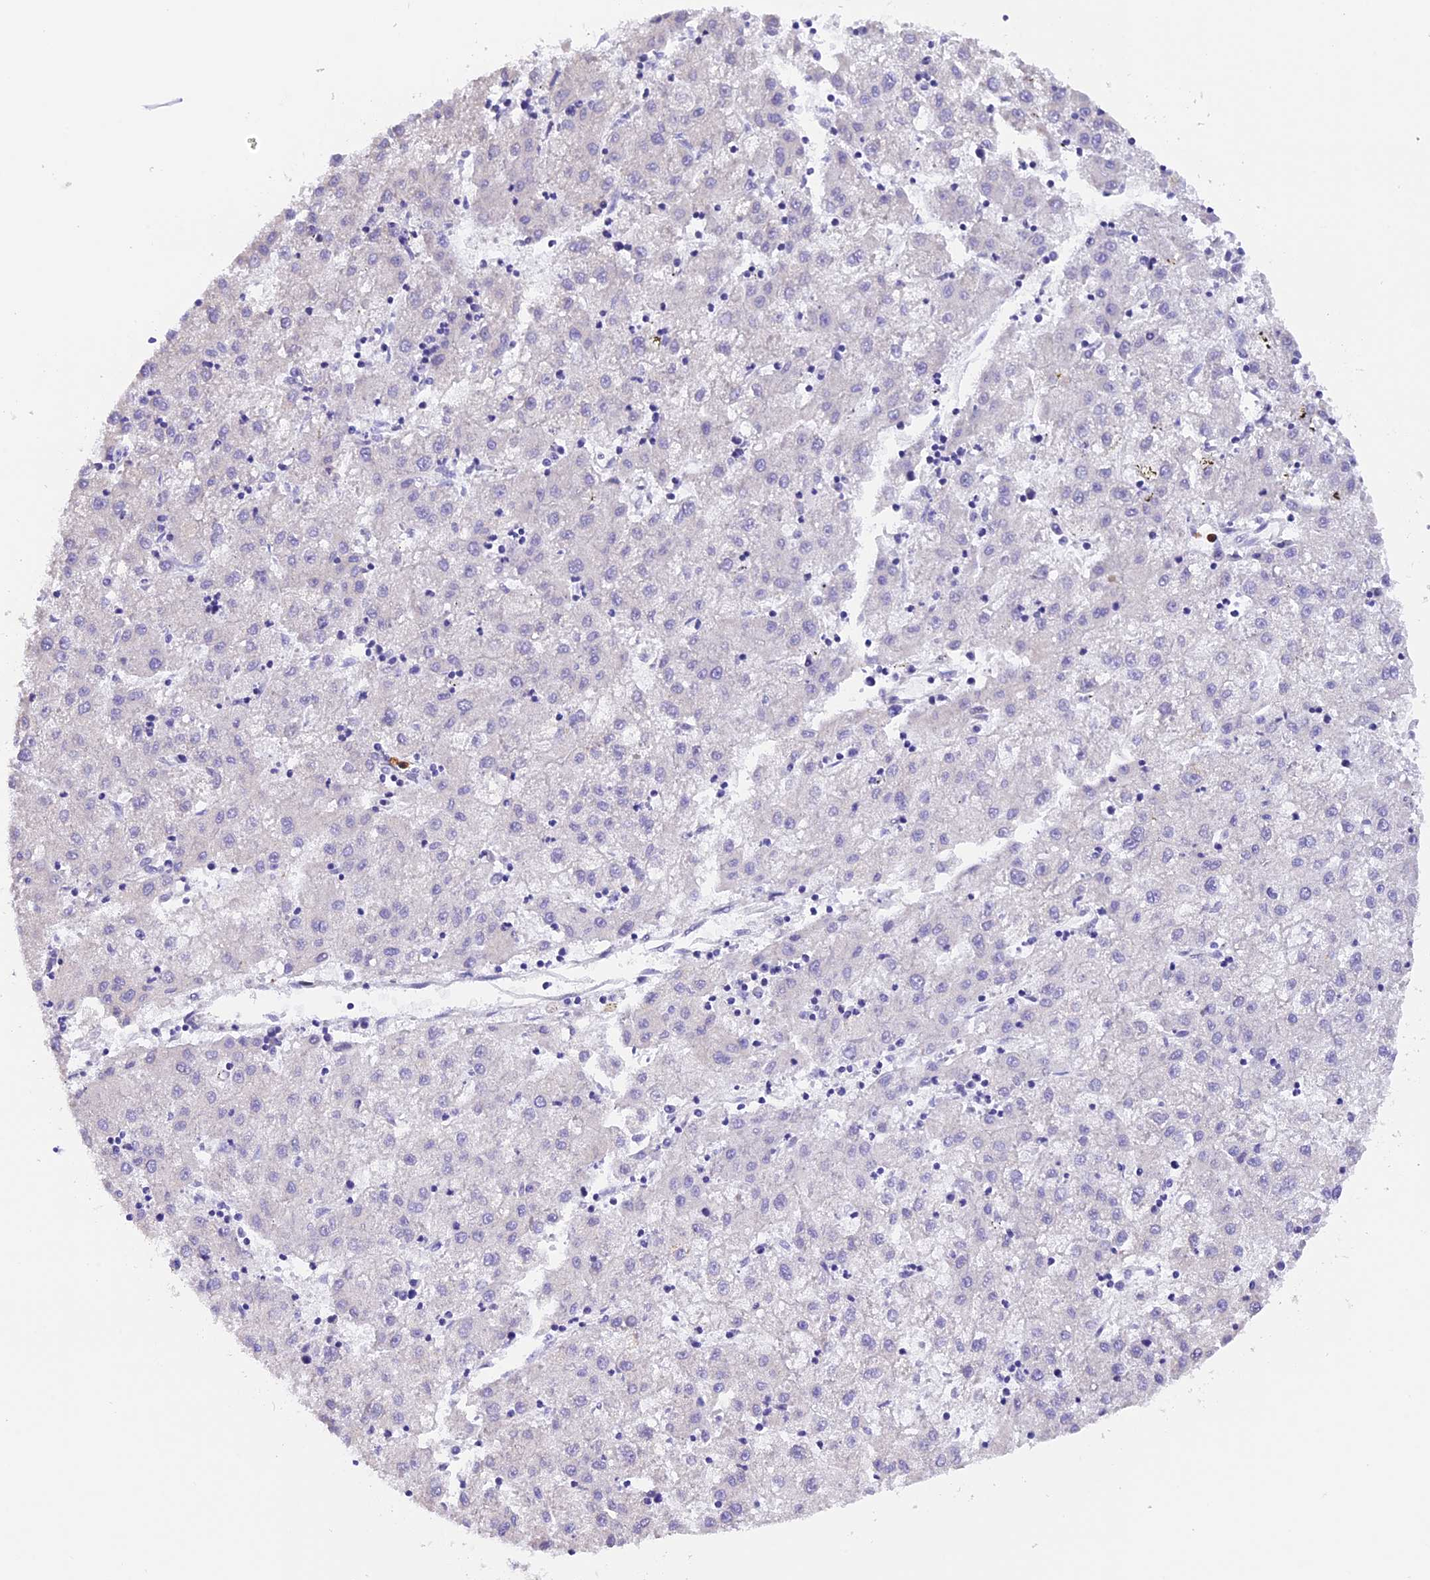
{"staining": {"intensity": "negative", "quantity": "none", "location": "none"}, "tissue": "liver cancer", "cell_type": "Tumor cells", "image_type": "cancer", "snomed": [{"axis": "morphology", "description": "Carcinoma, Hepatocellular, NOS"}, {"axis": "topography", "description": "Liver"}], "caption": "Immunohistochemical staining of liver hepatocellular carcinoma demonstrates no significant positivity in tumor cells.", "gene": "MAP3K7CL", "patient": {"sex": "male", "age": 72}}